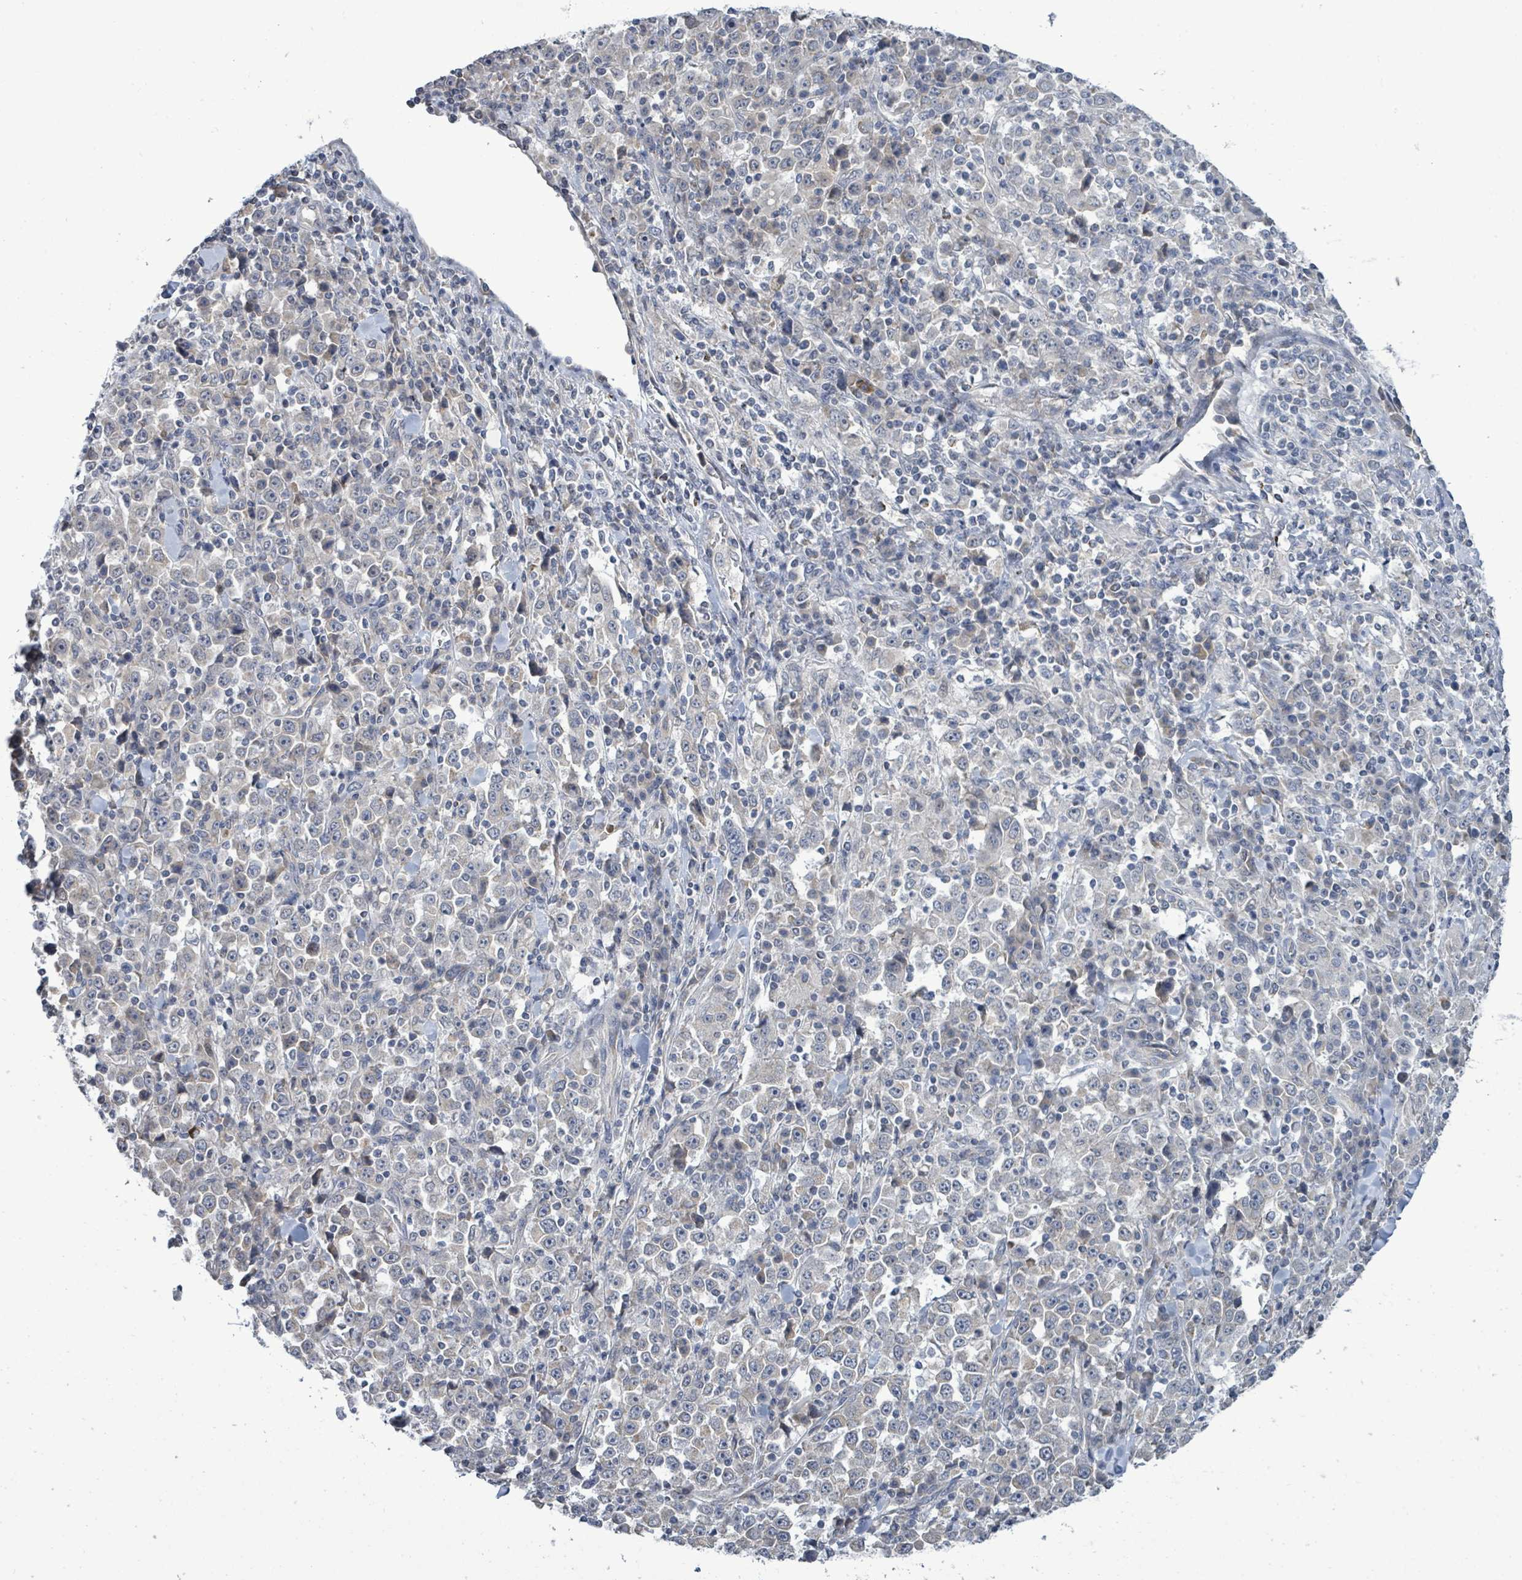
{"staining": {"intensity": "negative", "quantity": "none", "location": "none"}, "tissue": "stomach cancer", "cell_type": "Tumor cells", "image_type": "cancer", "snomed": [{"axis": "morphology", "description": "Normal tissue, NOS"}, {"axis": "morphology", "description": "Adenocarcinoma, NOS"}, {"axis": "topography", "description": "Stomach, upper"}, {"axis": "topography", "description": "Stomach"}], "caption": "DAB (3,3'-diaminobenzidine) immunohistochemical staining of stomach adenocarcinoma shows no significant staining in tumor cells.", "gene": "COQ10B", "patient": {"sex": "male", "age": 59}}